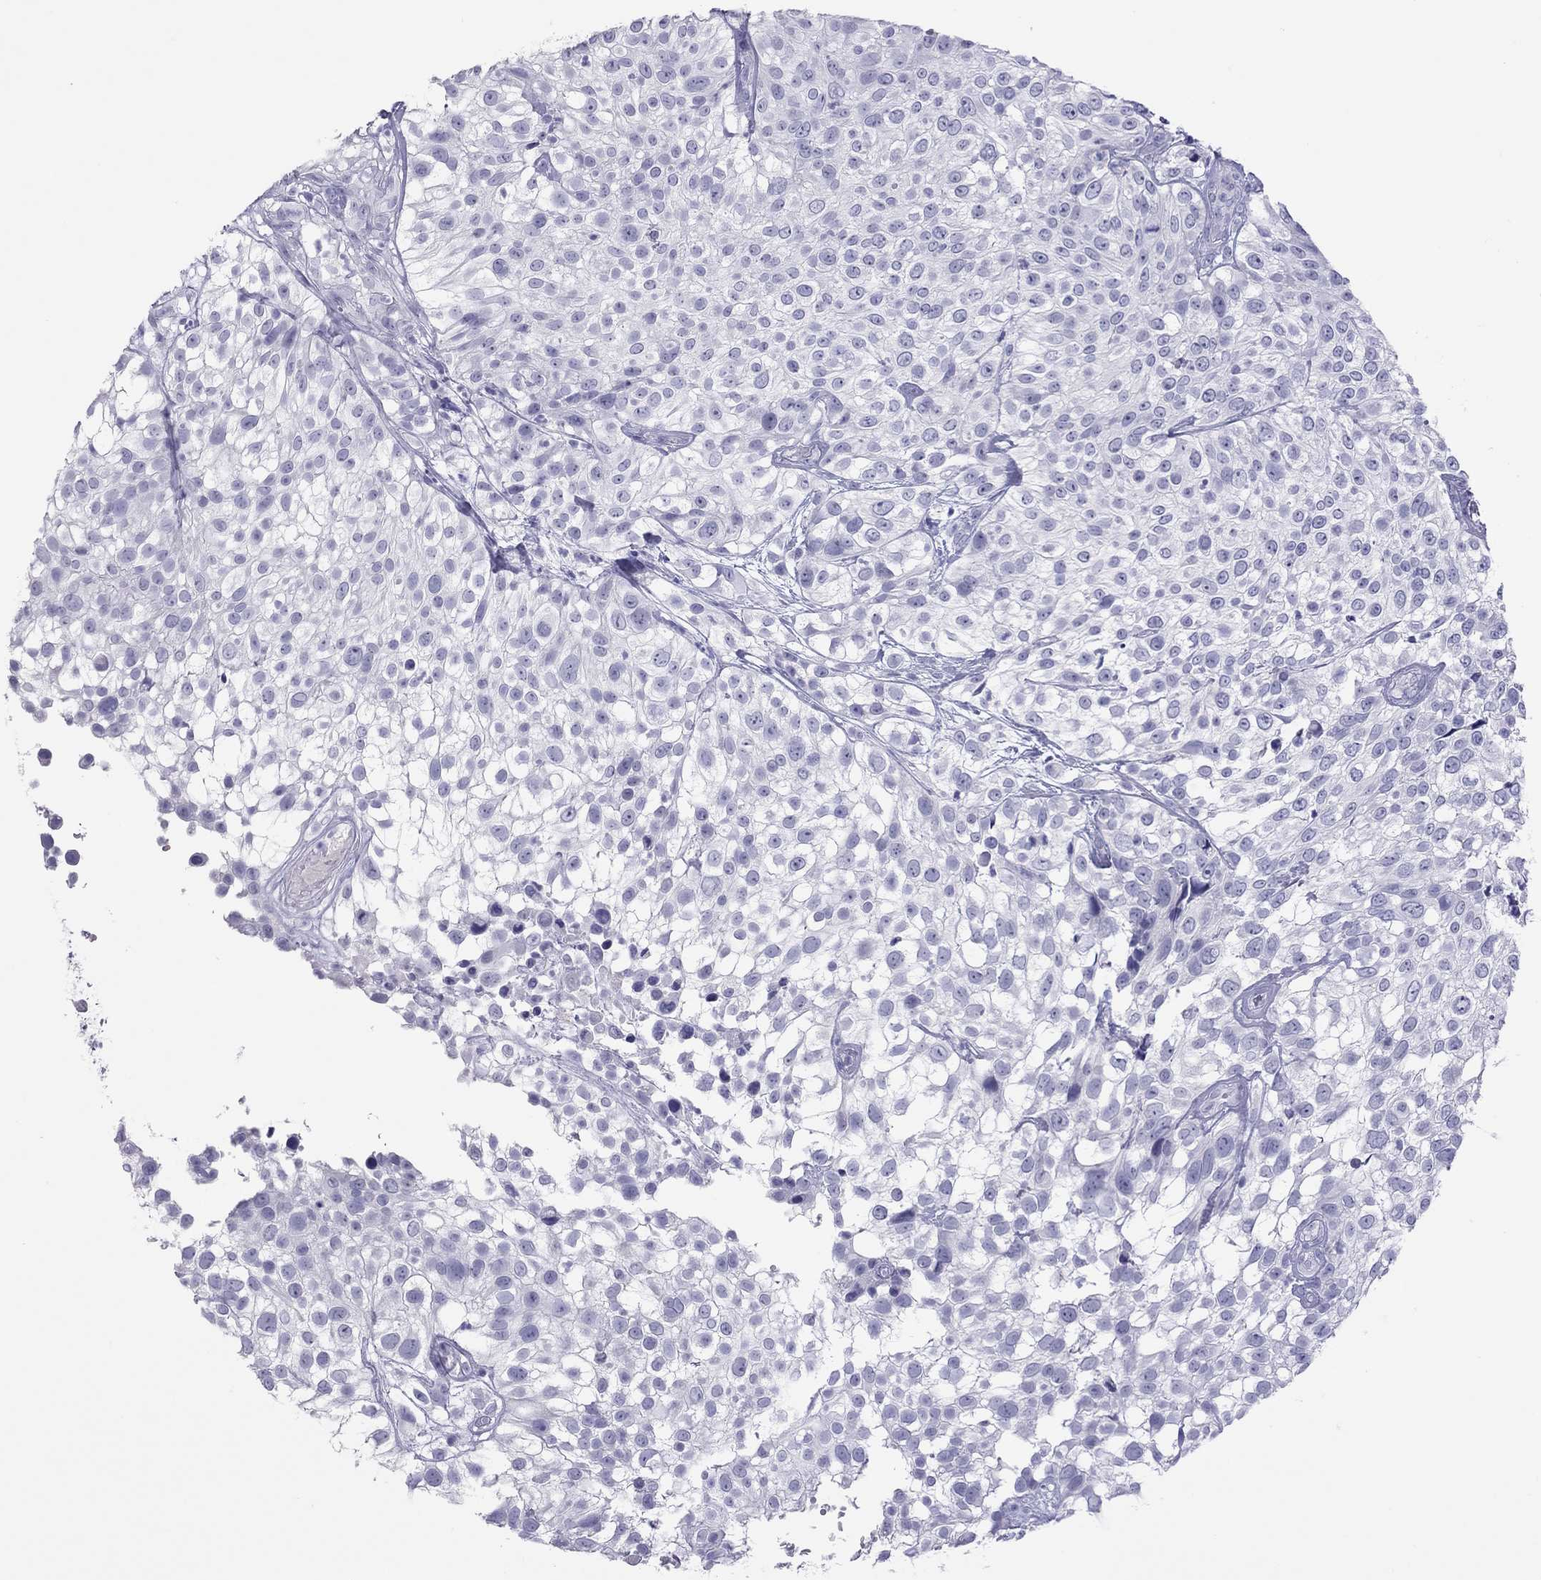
{"staining": {"intensity": "negative", "quantity": "none", "location": "none"}, "tissue": "urothelial cancer", "cell_type": "Tumor cells", "image_type": "cancer", "snomed": [{"axis": "morphology", "description": "Urothelial carcinoma, High grade"}, {"axis": "topography", "description": "Urinary bladder"}], "caption": "Photomicrograph shows no protein staining in tumor cells of urothelial carcinoma (high-grade) tissue.", "gene": "STAG3", "patient": {"sex": "male", "age": 56}}